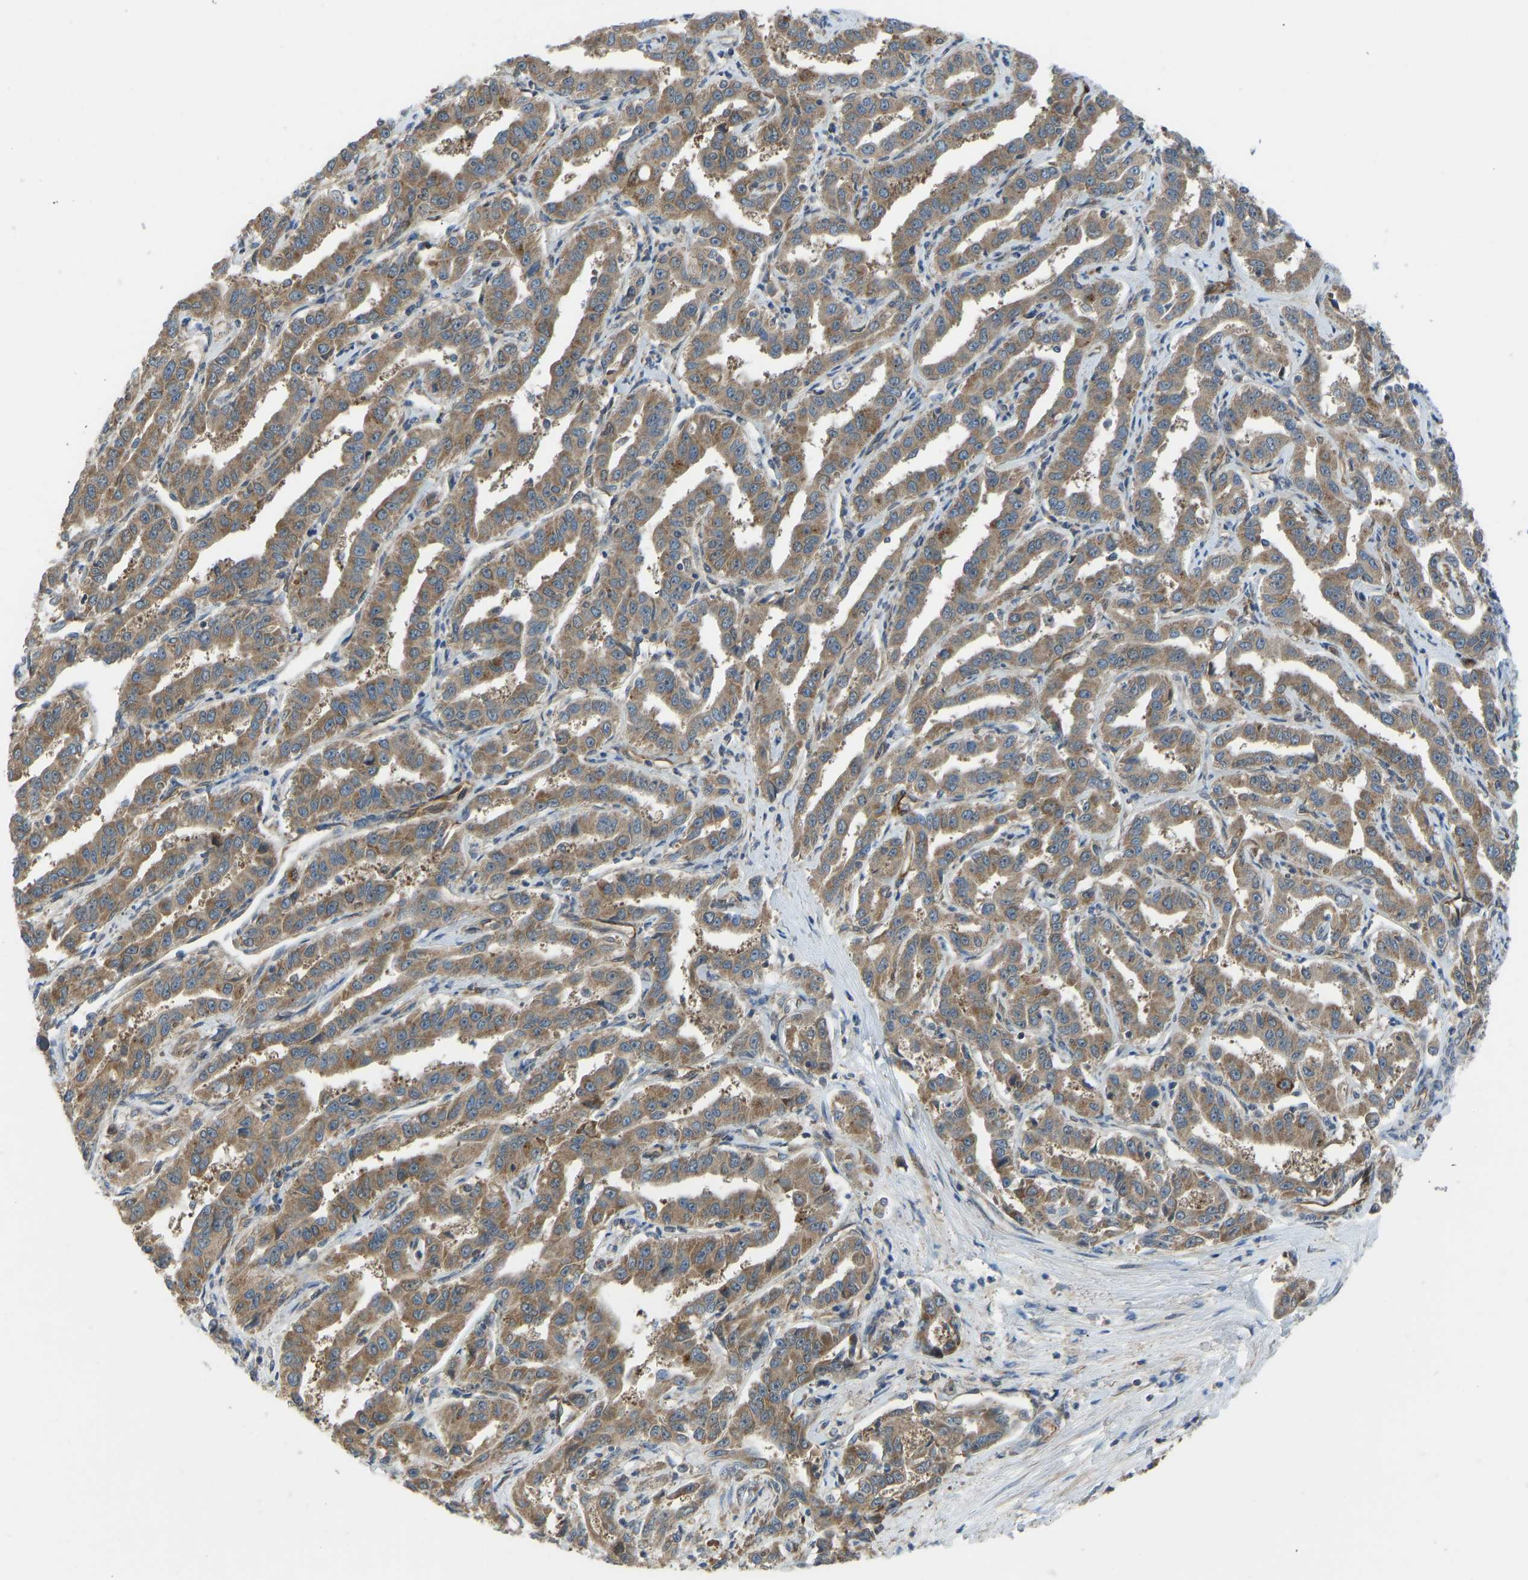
{"staining": {"intensity": "moderate", "quantity": ">75%", "location": "cytoplasmic/membranous"}, "tissue": "liver cancer", "cell_type": "Tumor cells", "image_type": "cancer", "snomed": [{"axis": "morphology", "description": "Cholangiocarcinoma"}, {"axis": "topography", "description": "Liver"}], "caption": "Immunohistochemistry of liver cholangiocarcinoma demonstrates medium levels of moderate cytoplasmic/membranous expression in about >75% of tumor cells. (brown staining indicates protein expression, while blue staining denotes nuclei).", "gene": "CCT8", "patient": {"sex": "male", "age": 59}}